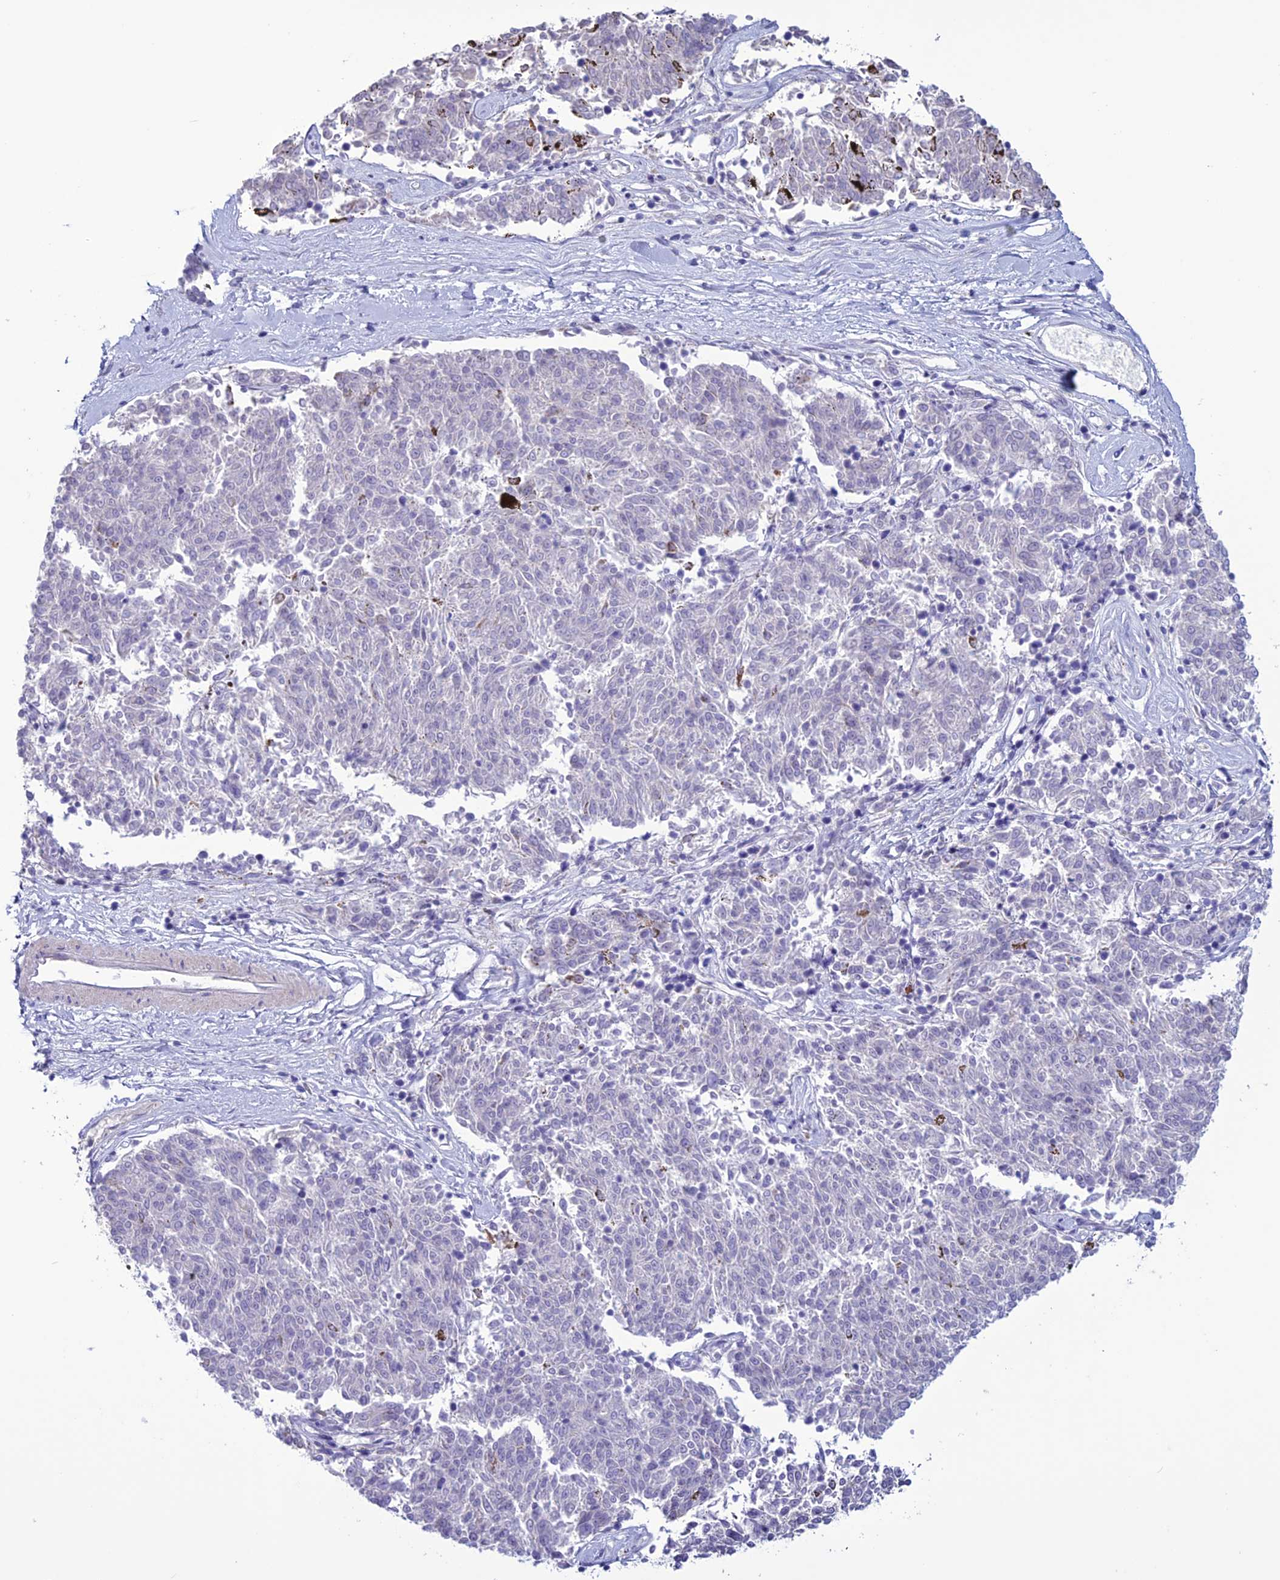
{"staining": {"intensity": "negative", "quantity": "none", "location": "none"}, "tissue": "melanoma", "cell_type": "Tumor cells", "image_type": "cancer", "snomed": [{"axis": "morphology", "description": "Malignant melanoma, NOS"}, {"axis": "topography", "description": "Skin"}], "caption": "Immunohistochemistry (IHC) photomicrograph of neoplastic tissue: malignant melanoma stained with DAB reveals no significant protein positivity in tumor cells.", "gene": "CLEC2L", "patient": {"sex": "female", "age": 72}}